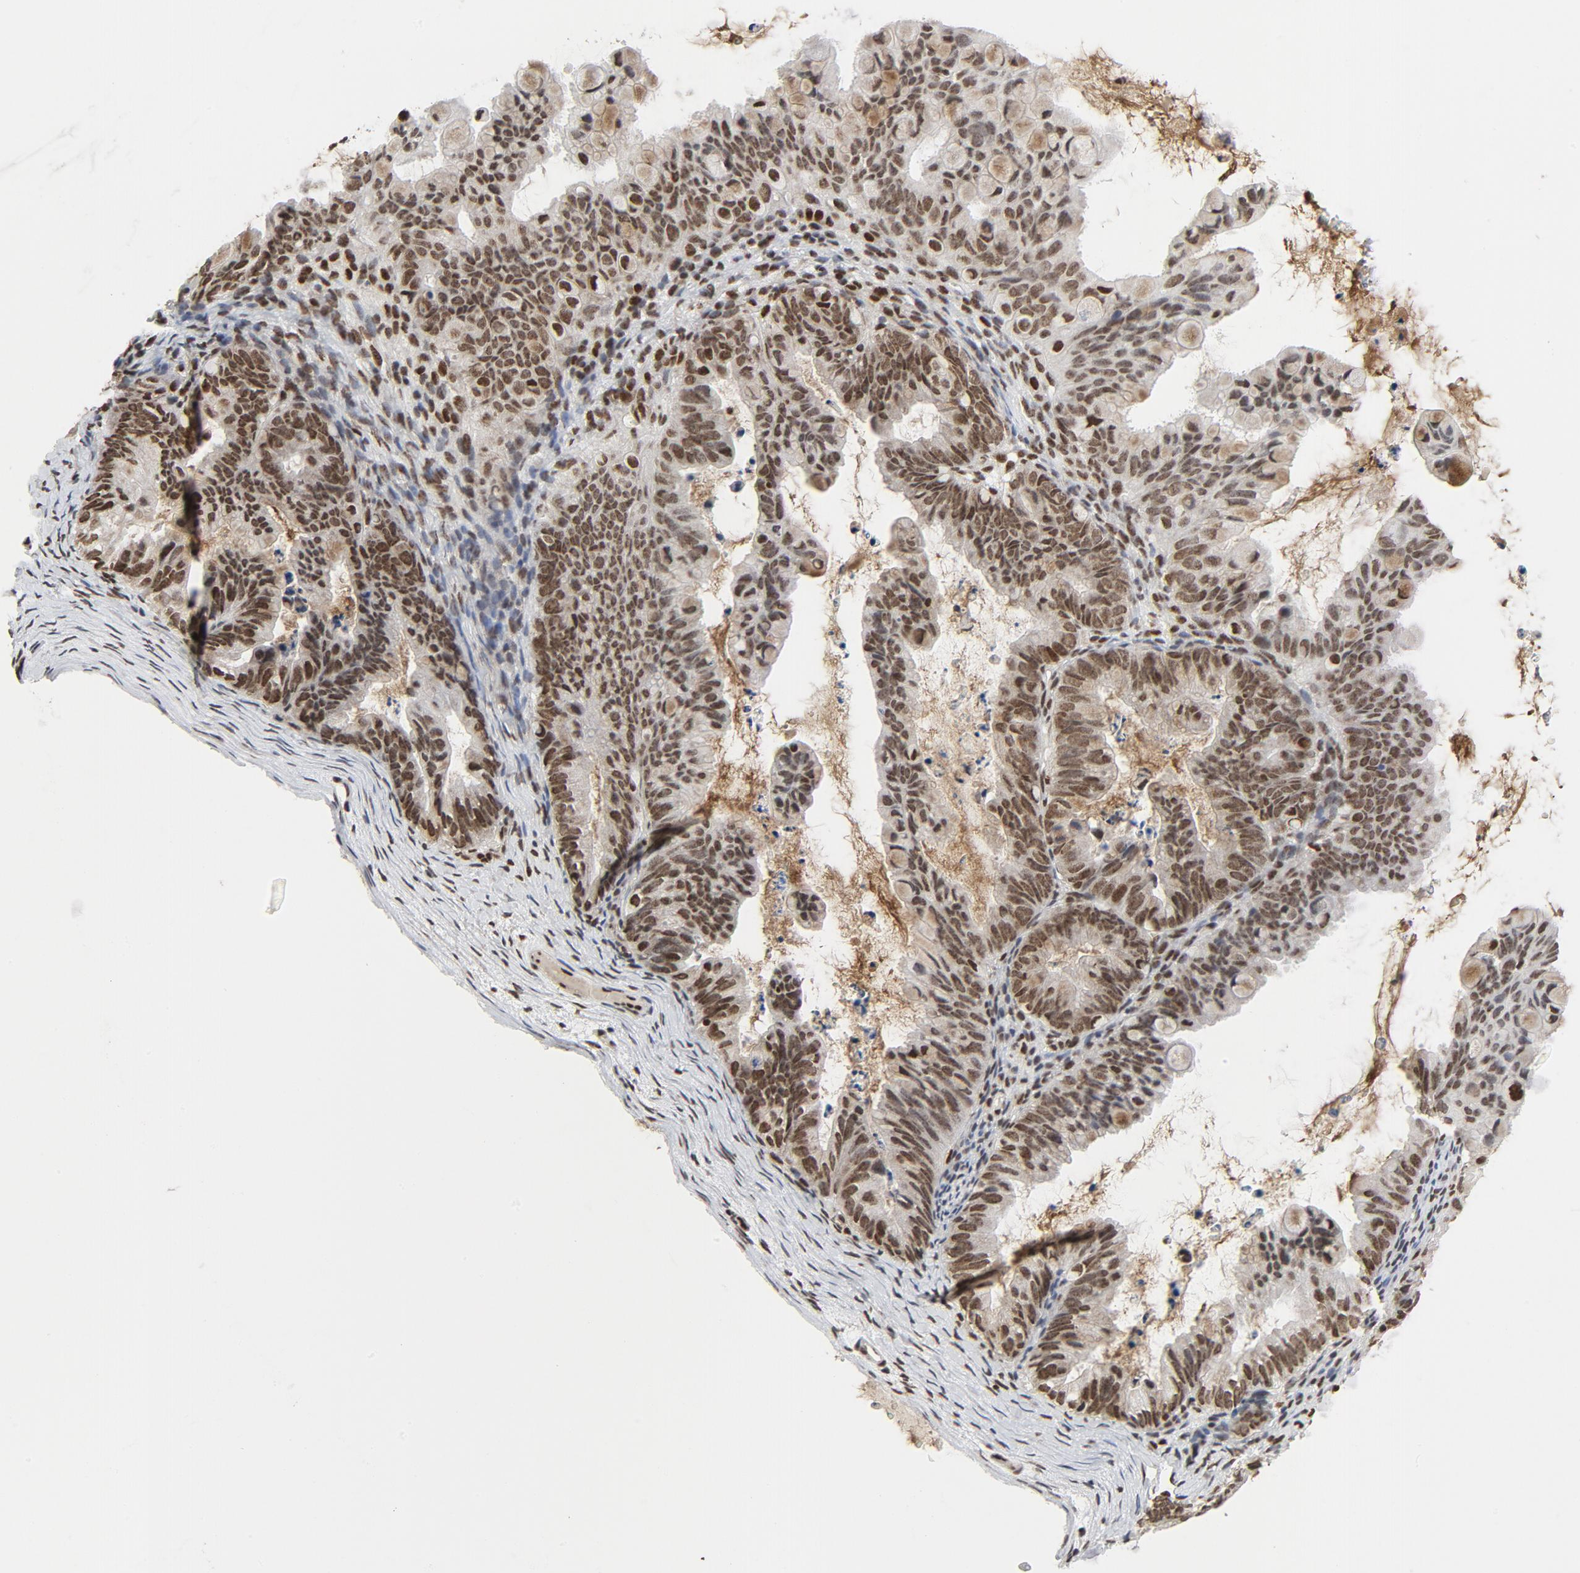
{"staining": {"intensity": "strong", "quantity": ">75%", "location": "nuclear"}, "tissue": "ovarian cancer", "cell_type": "Tumor cells", "image_type": "cancer", "snomed": [{"axis": "morphology", "description": "Cystadenocarcinoma, mucinous, NOS"}, {"axis": "topography", "description": "Ovary"}], "caption": "Ovarian mucinous cystadenocarcinoma stained with DAB (3,3'-diaminobenzidine) IHC shows high levels of strong nuclear expression in approximately >75% of tumor cells.", "gene": "ERCC1", "patient": {"sex": "female", "age": 36}}